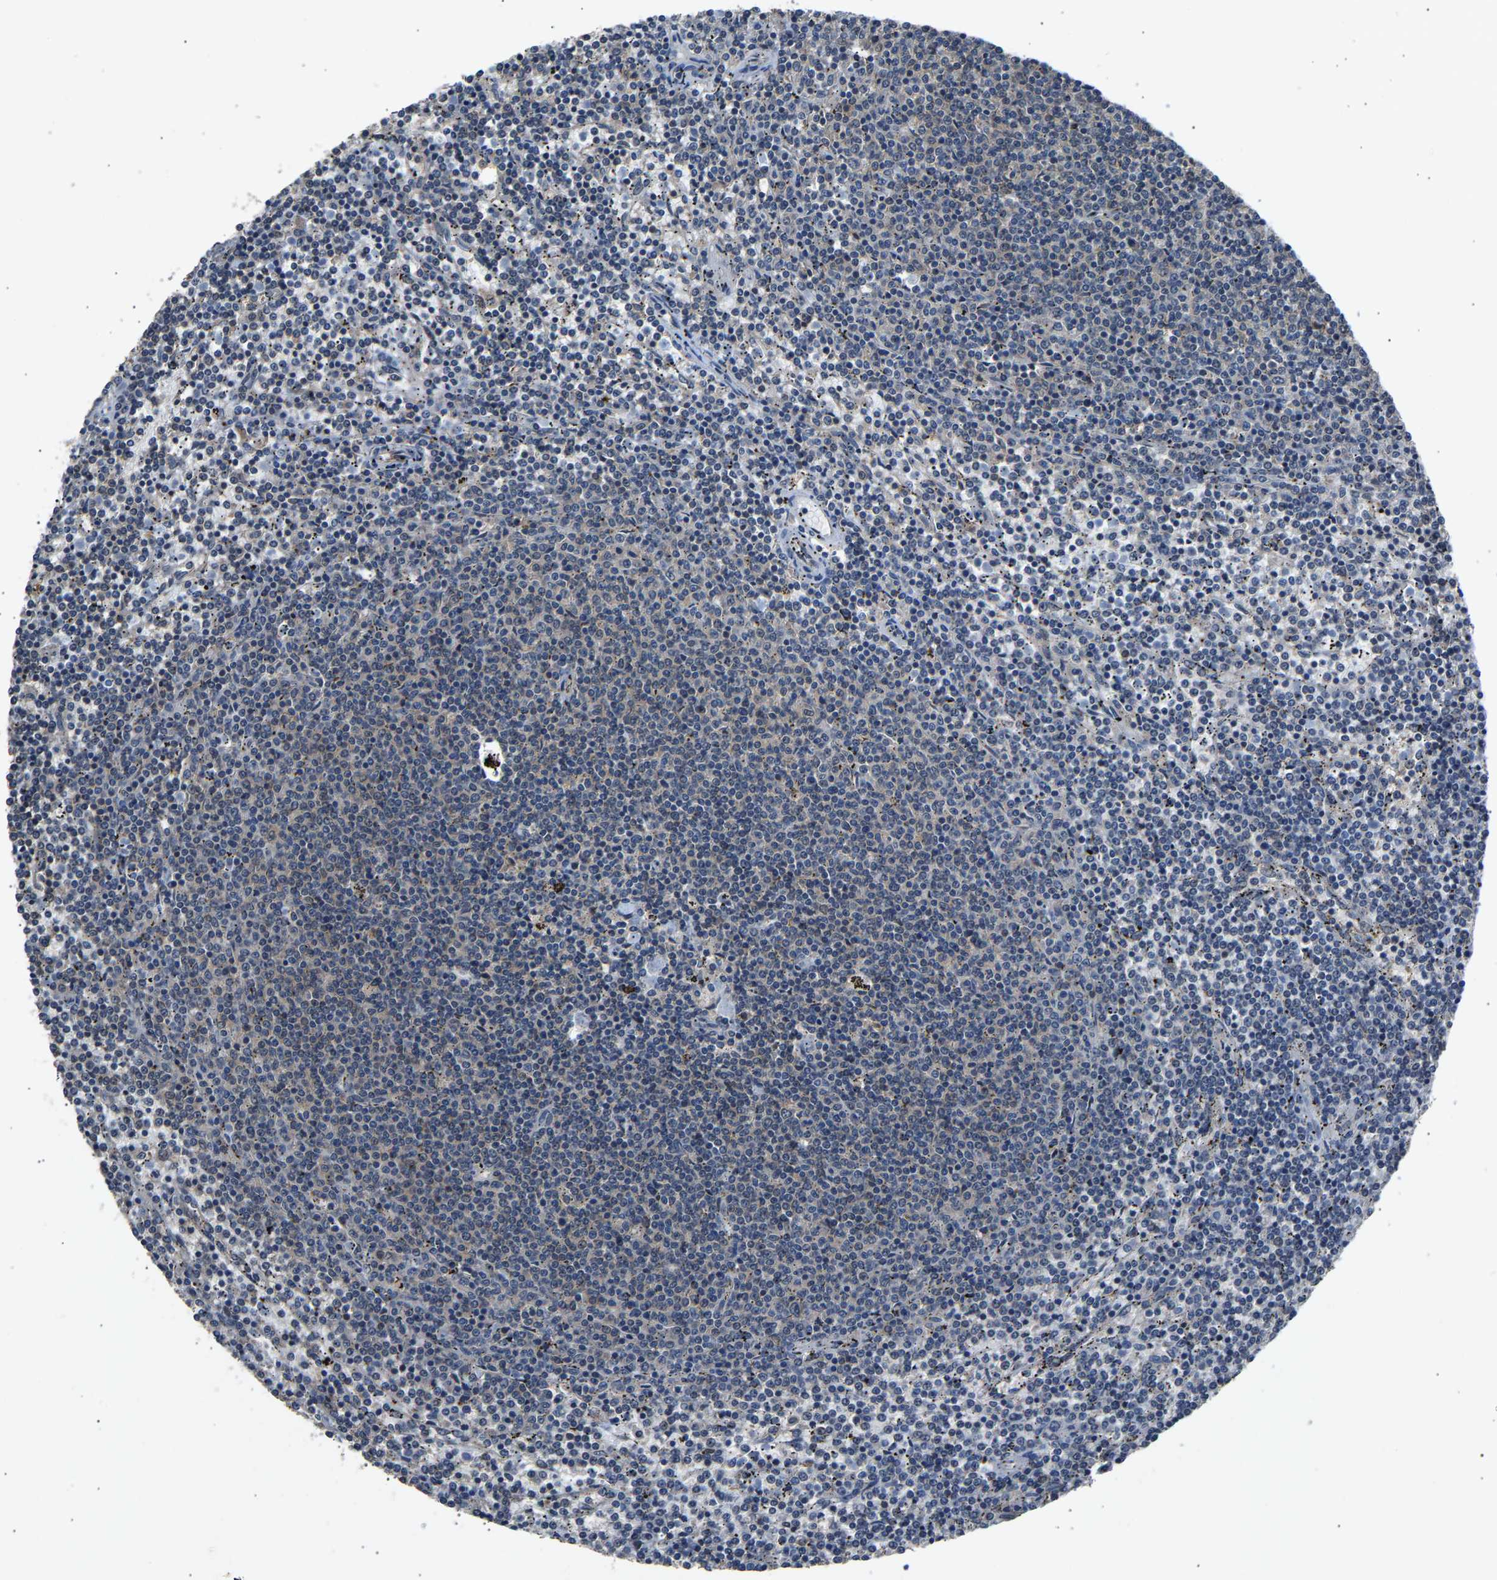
{"staining": {"intensity": "weak", "quantity": "<25%", "location": "cytoplasmic/membranous"}, "tissue": "lymphoma", "cell_type": "Tumor cells", "image_type": "cancer", "snomed": [{"axis": "morphology", "description": "Malignant lymphoma, non-Hodgkin's type, Low grade"}, {"axis": "topography", "description": "Spleen"}], "caption": "The photomicrograph exhibits no staining of tumor cells in malignant lymphoma, non-Hodgkin's type (low-grade).", "gene": "ABCC9", "patient": {"sex": "female", "age": 50}}